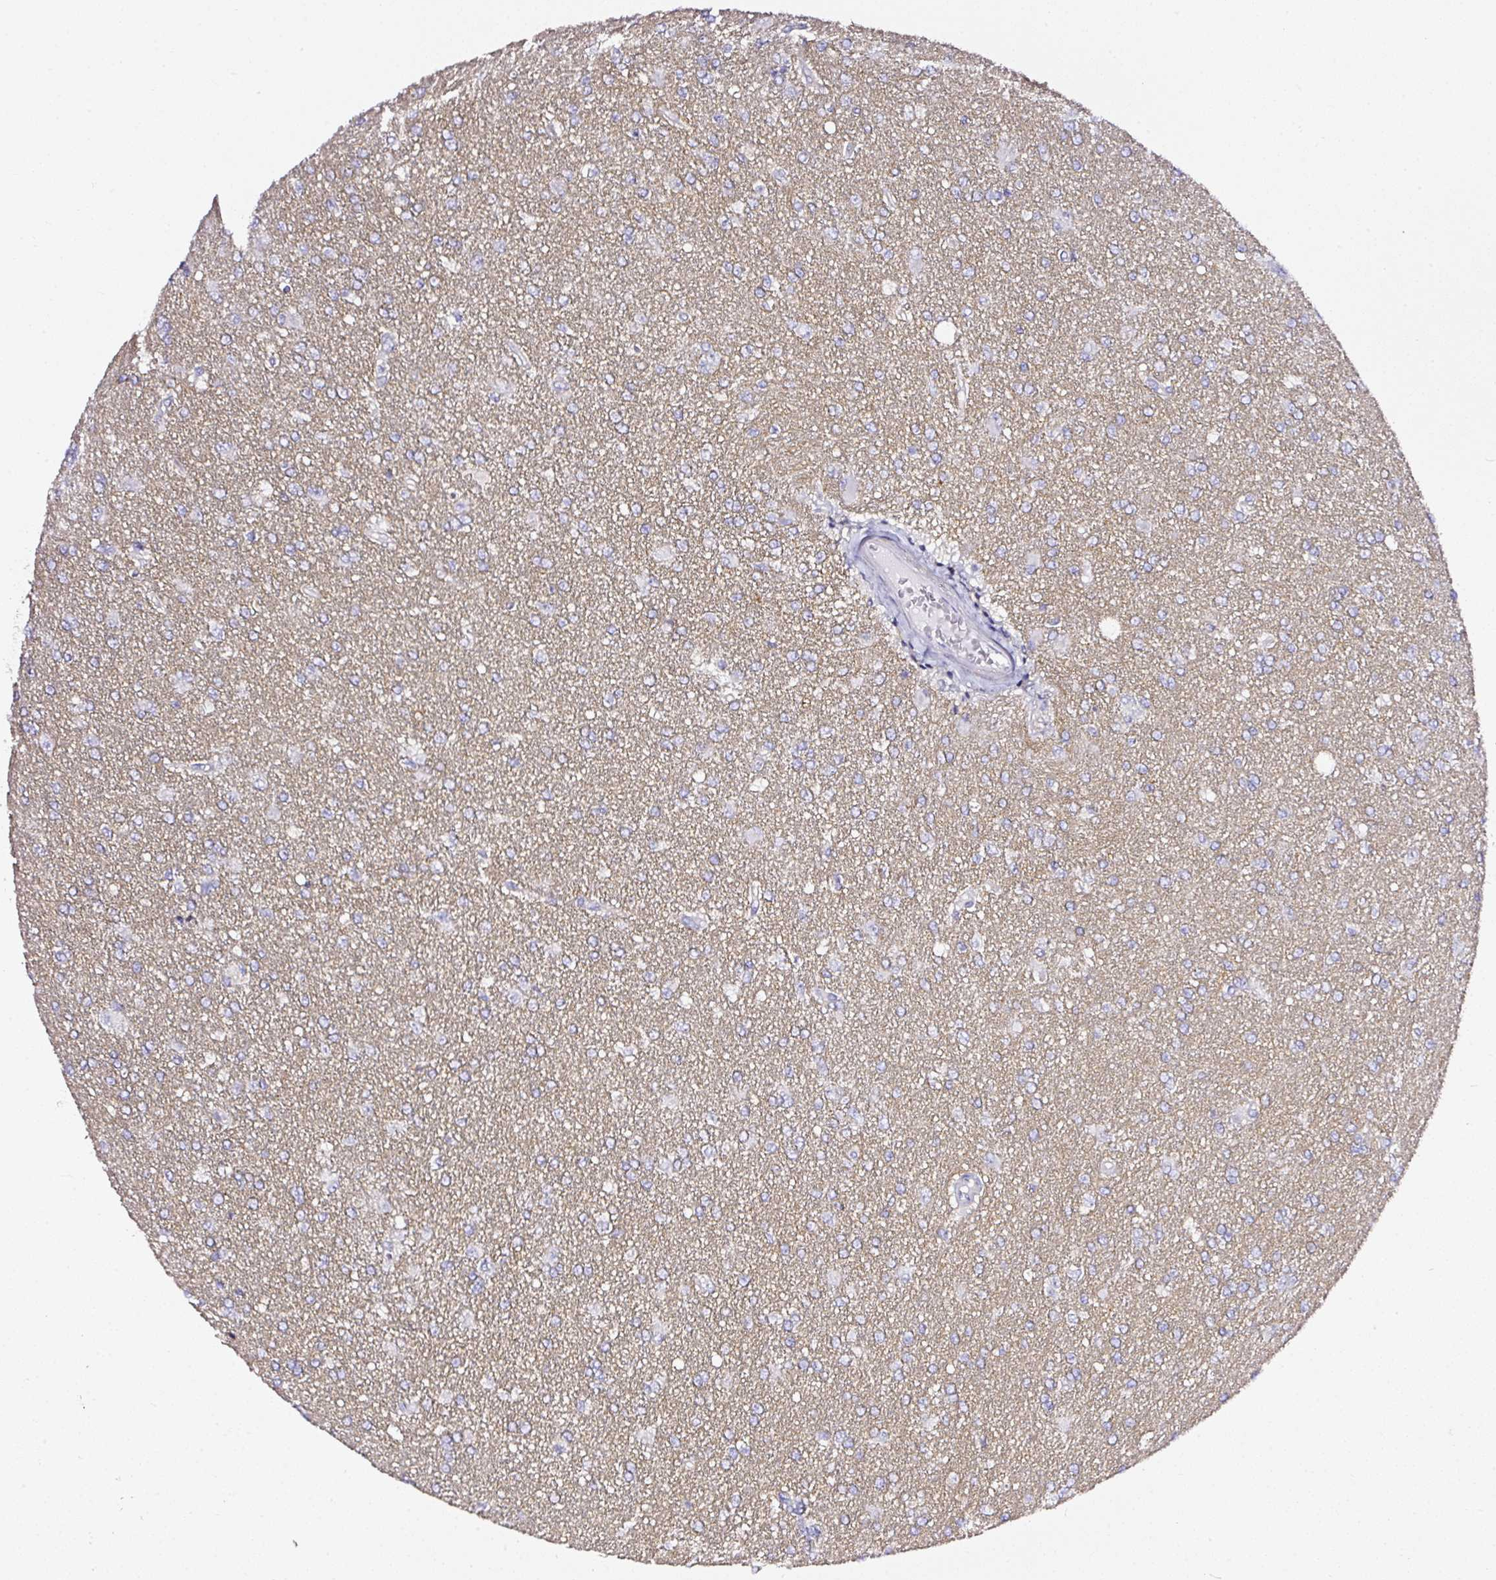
{"staining": {"intensity": "negative", "quantity": "none", "location": "none"}, "tissue": "glioma", "cell_type": "Tumor cells", "image_type": "cancer", "snomed": [{"axis": "morphology", "description": "Glioma, malignant, High grade"}, {"axis": "topography", "description": "Brain"}], "caption": "IHC micrograph of human glioma stained for a protein (brown), which demonstrates no positivity in tumor cells. (DAB immunohistochemistry, high magnification).", "gene": "CD47", "patient": {"sex": "male", "age": 67}}